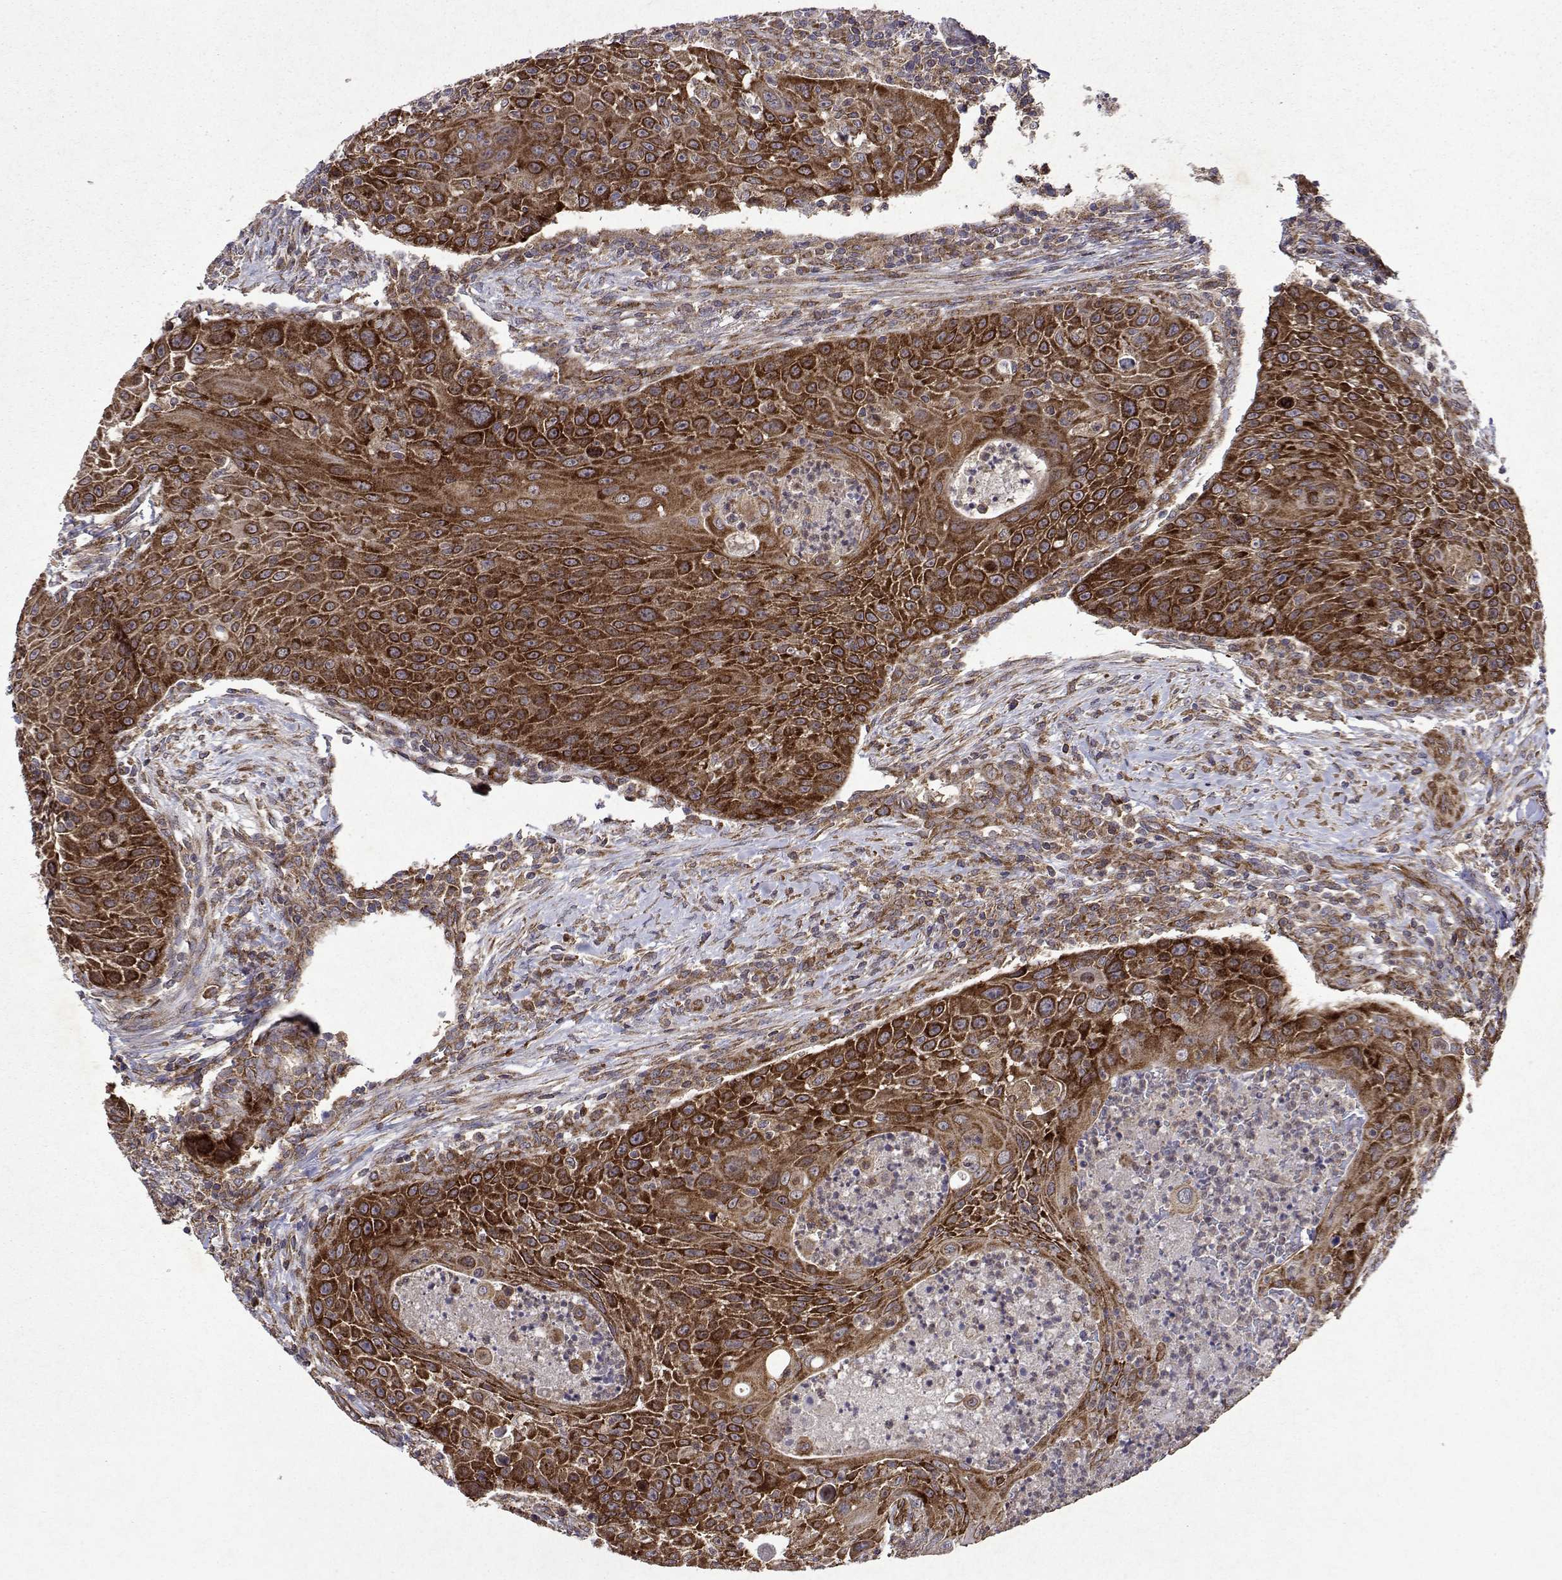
{"staining": {"intensity": "strong", "quantity": ">75%", "location": "cytoplasmic/membranous"}, "tissue": "head and neck cancer", "cell_type": "Tumor cells", "image_type": "cancer", "snomed": [{"axis": "morphology", "description": "Squamous cell carcinoma, NOS"}, {"axis": "topography", "description": "Head-Neck"}], "caption": "Protein staining of head and neck squamous cell carcinoma tissue exhibits strong cytoplasmic/membranous staining in approximately >75% of tumor cells. Nuclei are stained in blue.", "gene": "TARBP2", "patient": {"sex": "male", "age": 69}}